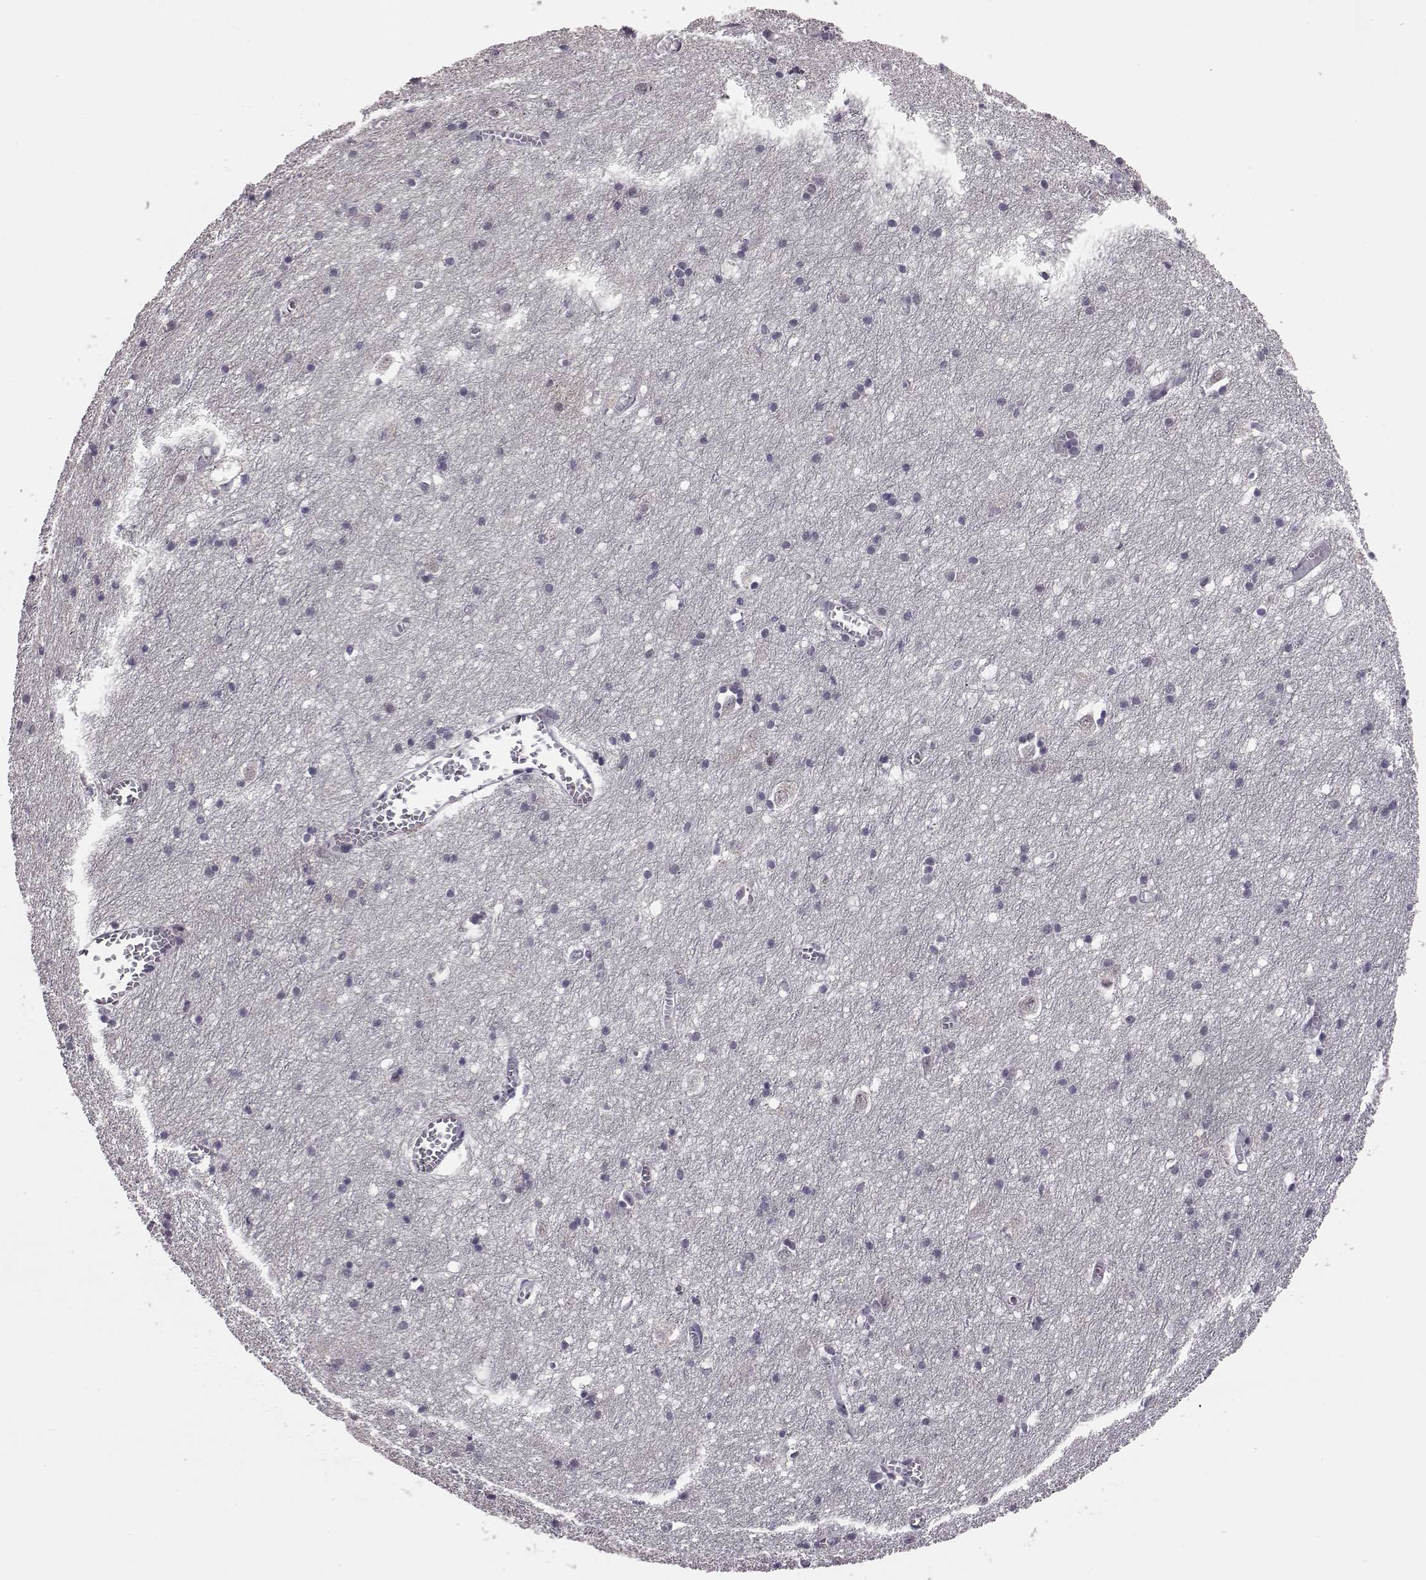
{"staining": {"intensity": "negative", "quantity": "none", "location": "none"}, "tissue": "cerebral cortex", "cell_type": "Endothelial cells", "image_type": "normal", "snomed": [{"axis": "morphology", "description": "Normal tissue, NOS"}, {"axis": "topography", "description": "Cerebral cortex"}], "caption": "IHC micrograph of benign cerebral cortex: cerebral cortex stained with DAB reveals no significant protein staining in endothelial cells. Nuclei are stained in blue.", "gene": "C10orf62", "patient": {"sex": "male", "age": 70}}